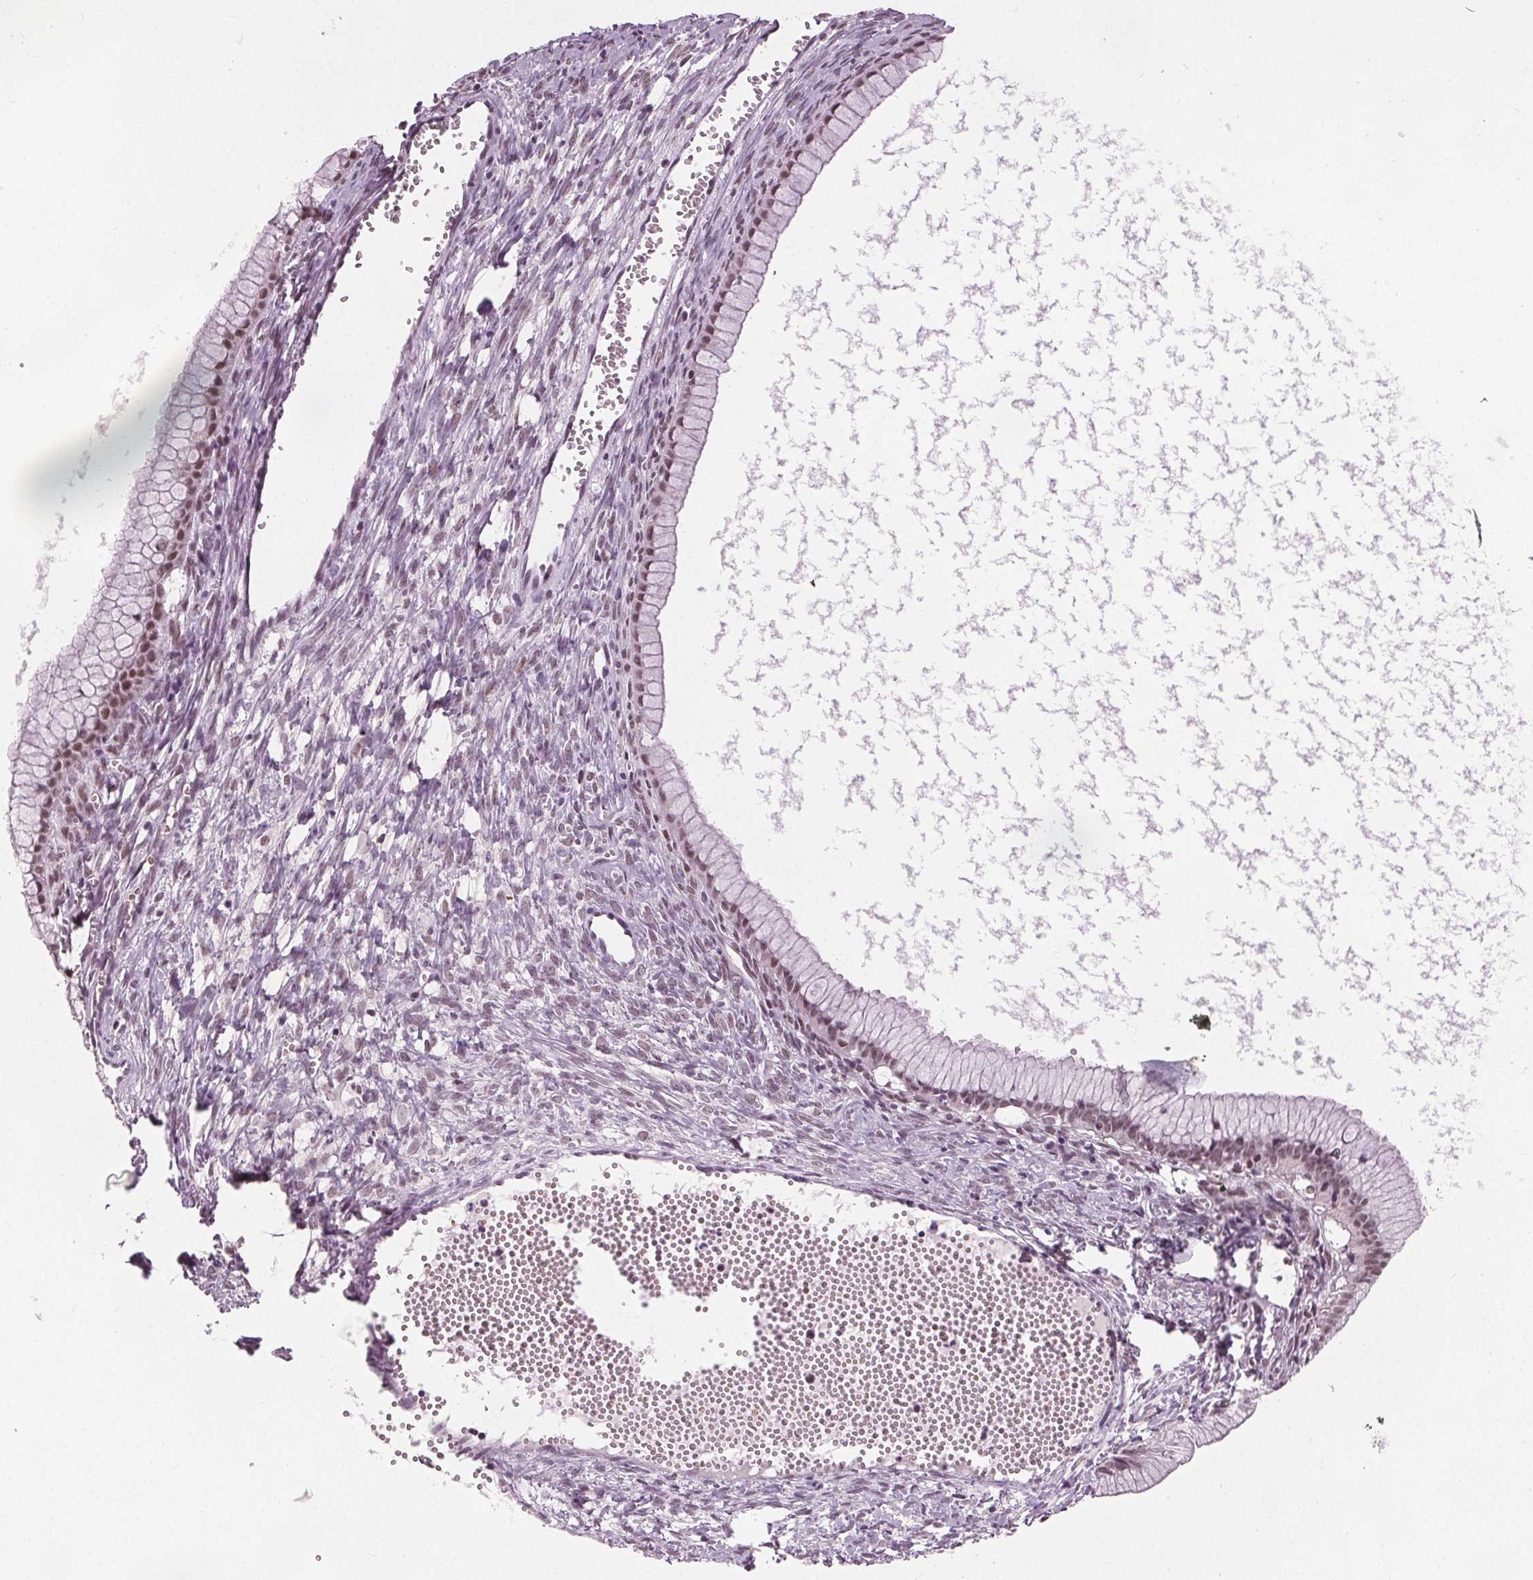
{"staining": {"intensity": "moderate", "quantity": ">75%", "location": "nuclear"}, "tissue": "ovarian cancer", "cell_type": "Tumor cells", "image_type": "cancer", "snomed": [{"axis": "morphology", "description": "Cystadenocarcinoma, mucinous, NOS"}, {"axis": "topography", "description": "Ovary"}], "caption": "The image exhibits immunohistochemical staining of ovarian mucinous cystadenocarcinoma. There is moderate nuclear positivity is identified in approximately >75% of tumor cells.", "gene": "IWS1", "patient": {"sex": "female", "age": 41}}